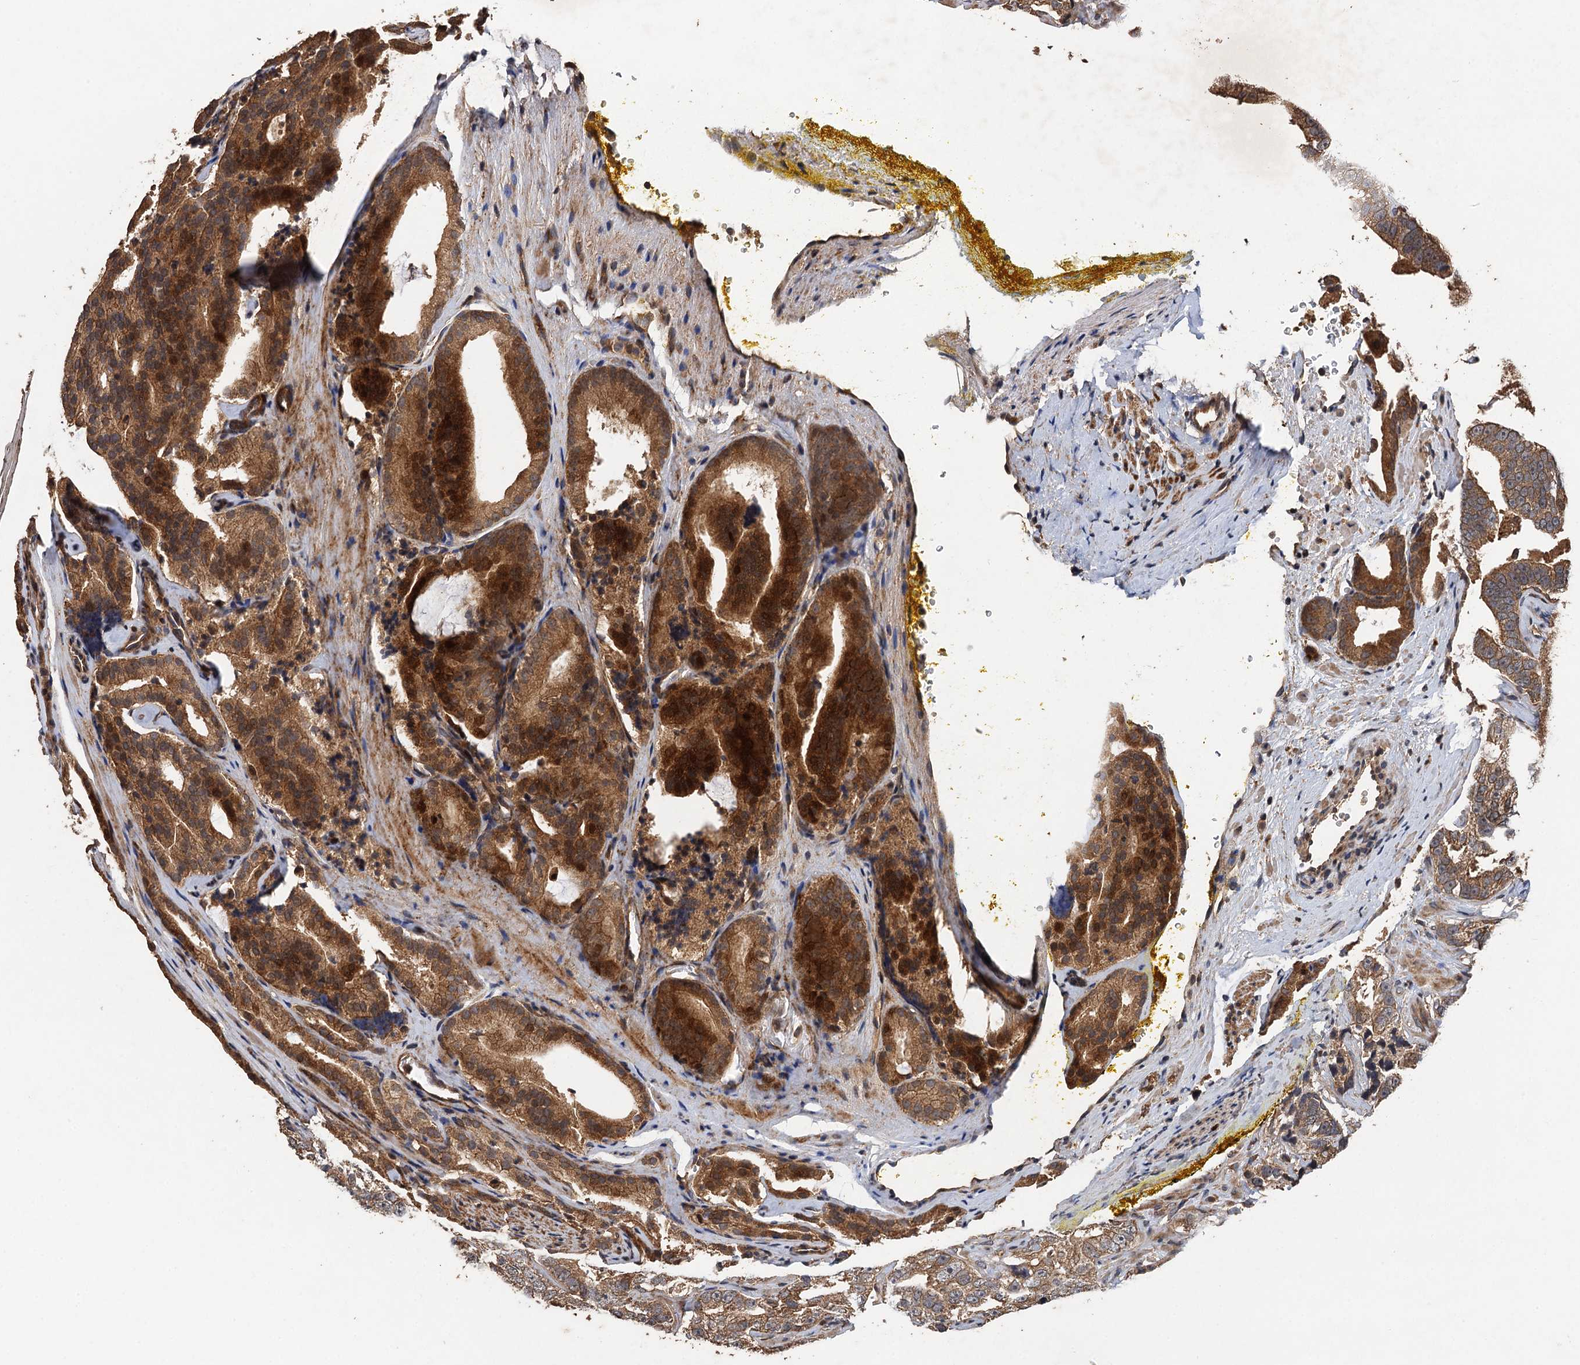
{"staining": {"intensity": "moderate", "quantity": ">75%", "location": "cytoplasmic/membranous,nuclear"}, "tissue": "prostate cancer", "cell_type": "Tumor cells", "image_type": "cancer", "snomed": [{"axis": "morphology", "description": "Adenocarcinoma, High grade"}, {"axis": "topography", "description": "Prostate"}], "caption": "Immunohistochemistry of prostate high-grade adenocarcinoma shows medium levels of moderate cytoplasmic/membranous and nuclear positivity in about >75% of tumor cells. The staining was performed using DAB (3,3'-diaminobenzidine), with brown indicating positive protein expression. Nuclei are stained blue with hematoxylin.", "gene": "TMEM39B", "patient": {"sex": "male", "age": 57}}